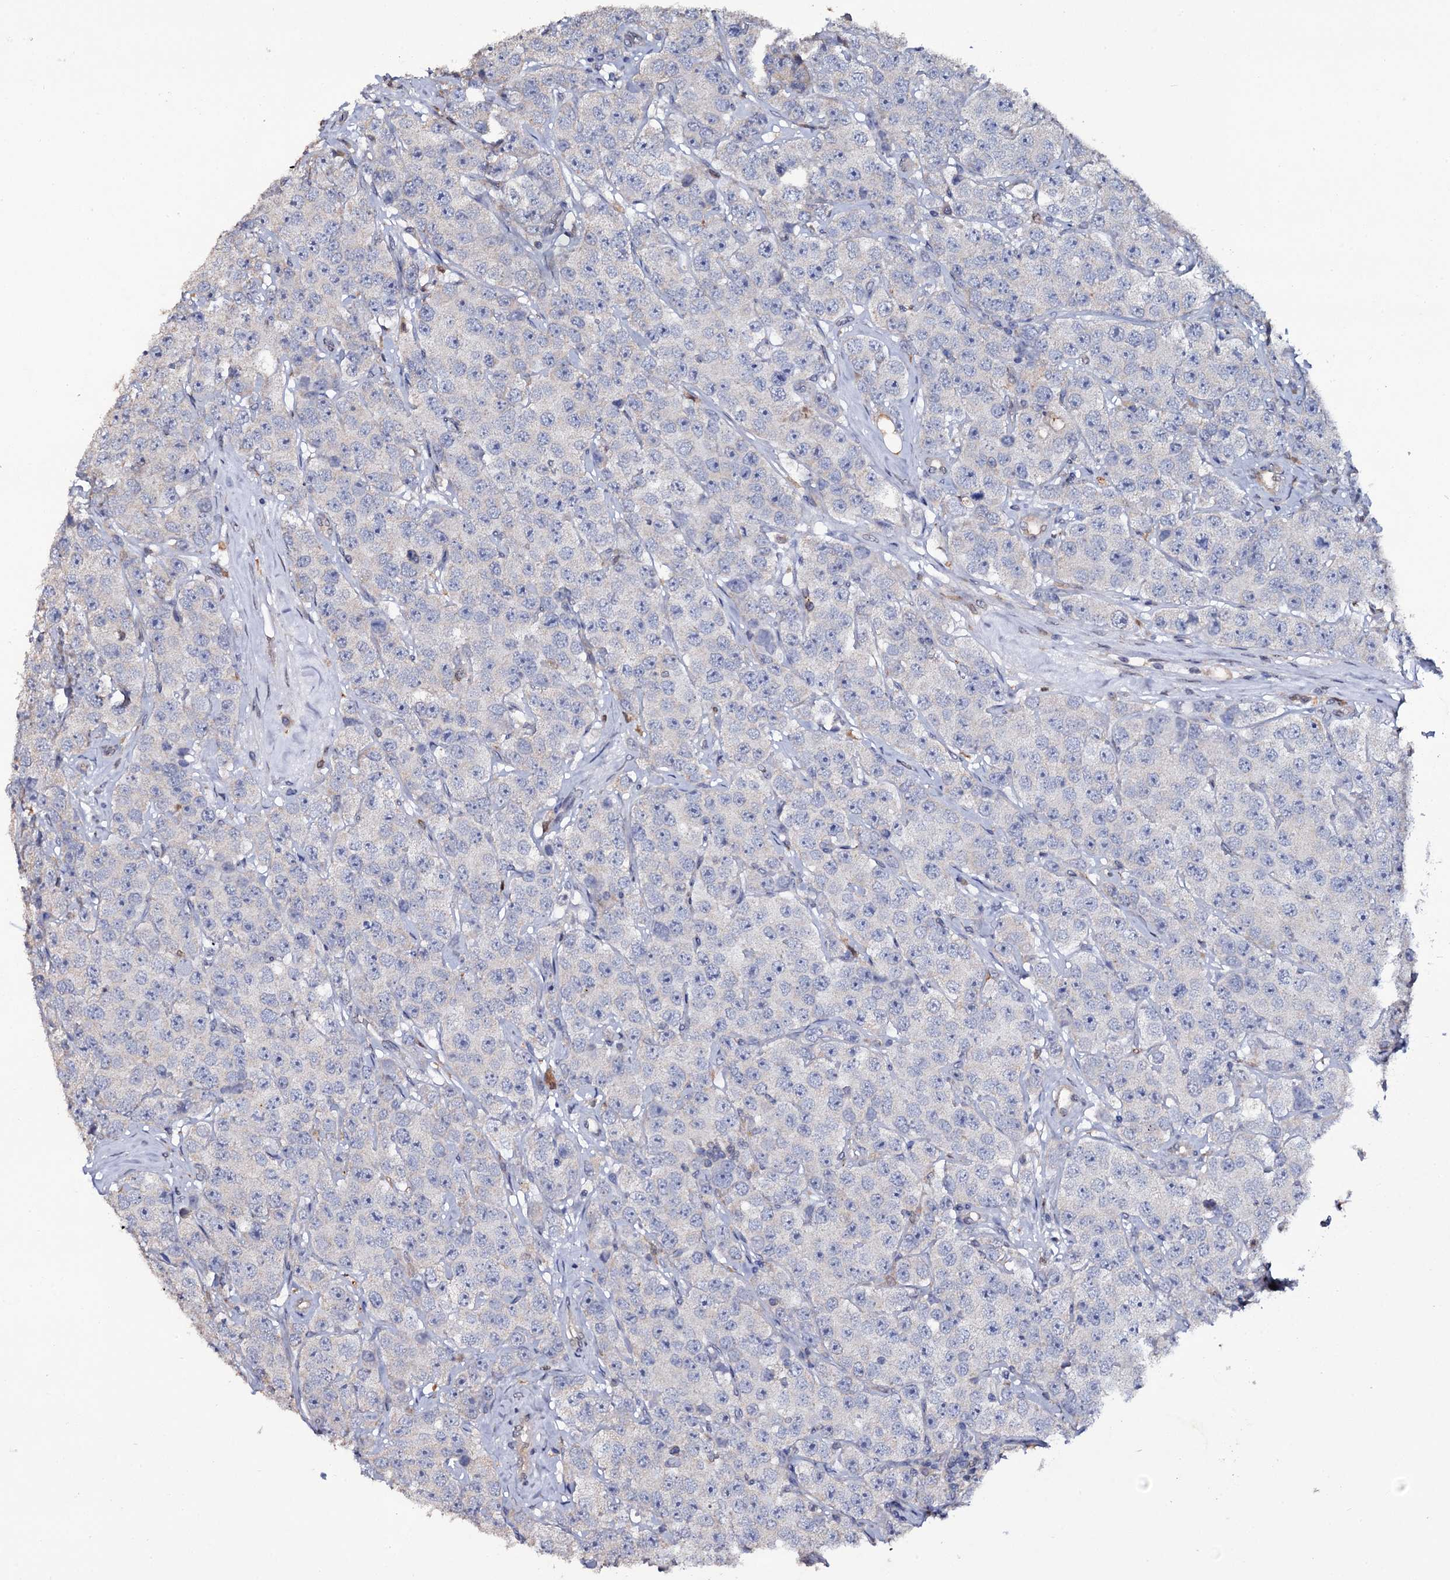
{"staining": {"intensity": "negative", "quantity": "none", "location": "none"}, "tissue": "testis cancer", "cell_type": "Tumor cells", "image_type": "cancer", "snomed": [{"axis": "morphology", "description": "Seminoma, NOS"}, {"axis": "topography", "description": "Testis"}], "caption": "IHC image of human seminoma (testis) stained for a protein (brown), which exhibits no expression in tumor cells. (Brightfield microscopy of DAB (3,3'-diaminobenzidine) IHC at high magnification).", "gene": "CRYL1", "patient": {"sex": "male", "age": 28}}